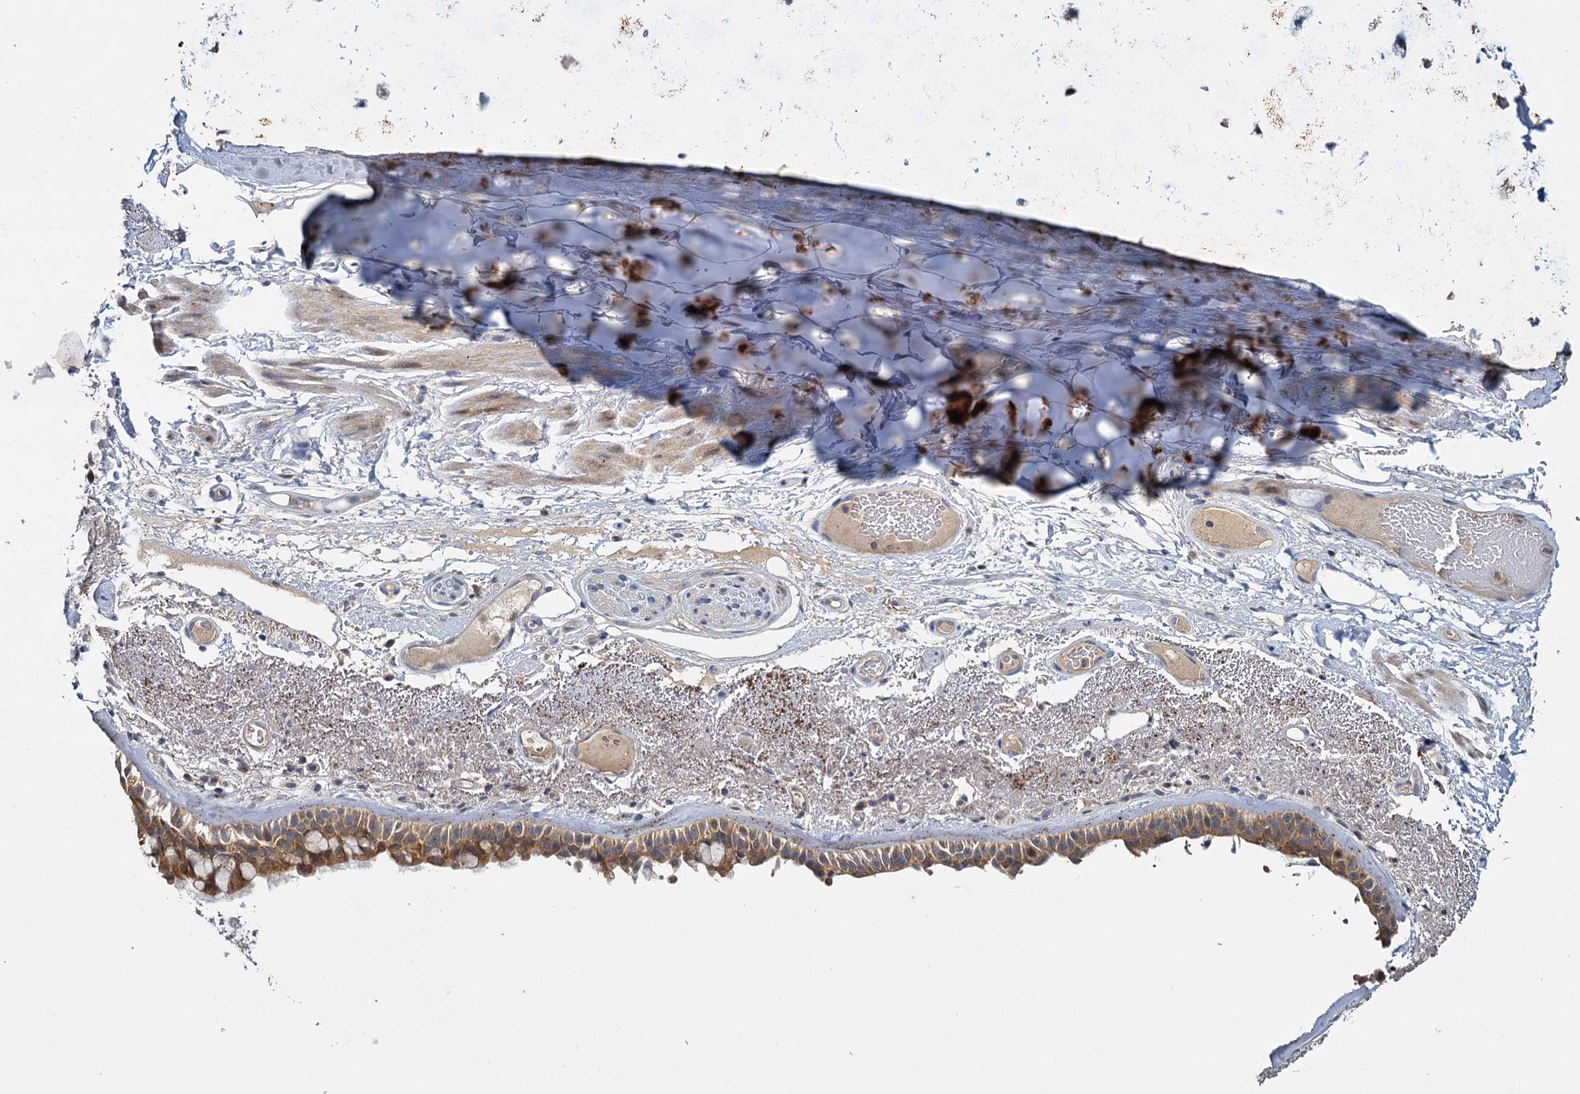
{"staining": {"intensity": "moderate", "quantity": ">75%", "location": "cytoplasmic/membranous"}, "tissue": "bronchus", "cell_type": "Respiratory epithelial cells", "image_type": "normal", "snomed": [{"axis": "morphology", "description": "Normal tissue, NOS"}, {"axis": "morphology", "description": "Squamous cell carcinoma, NOS"}, {"axis": "topography", "description": "Lymph node"}, {"axis": "topography", "description": "Bronchus"}, {"axis": "topography", "description": "Lung"}], "caption": "Immunohistochemistry histopathology image of unremarkable bronchus stained for a protein (brown), which exhibits medium levels of moderate cytoplasmic/membranous expression in about >75% of respiratory epithelial cells.", "gene": "TMEM39A", "patient": {"sex": "male", "age": 66}}